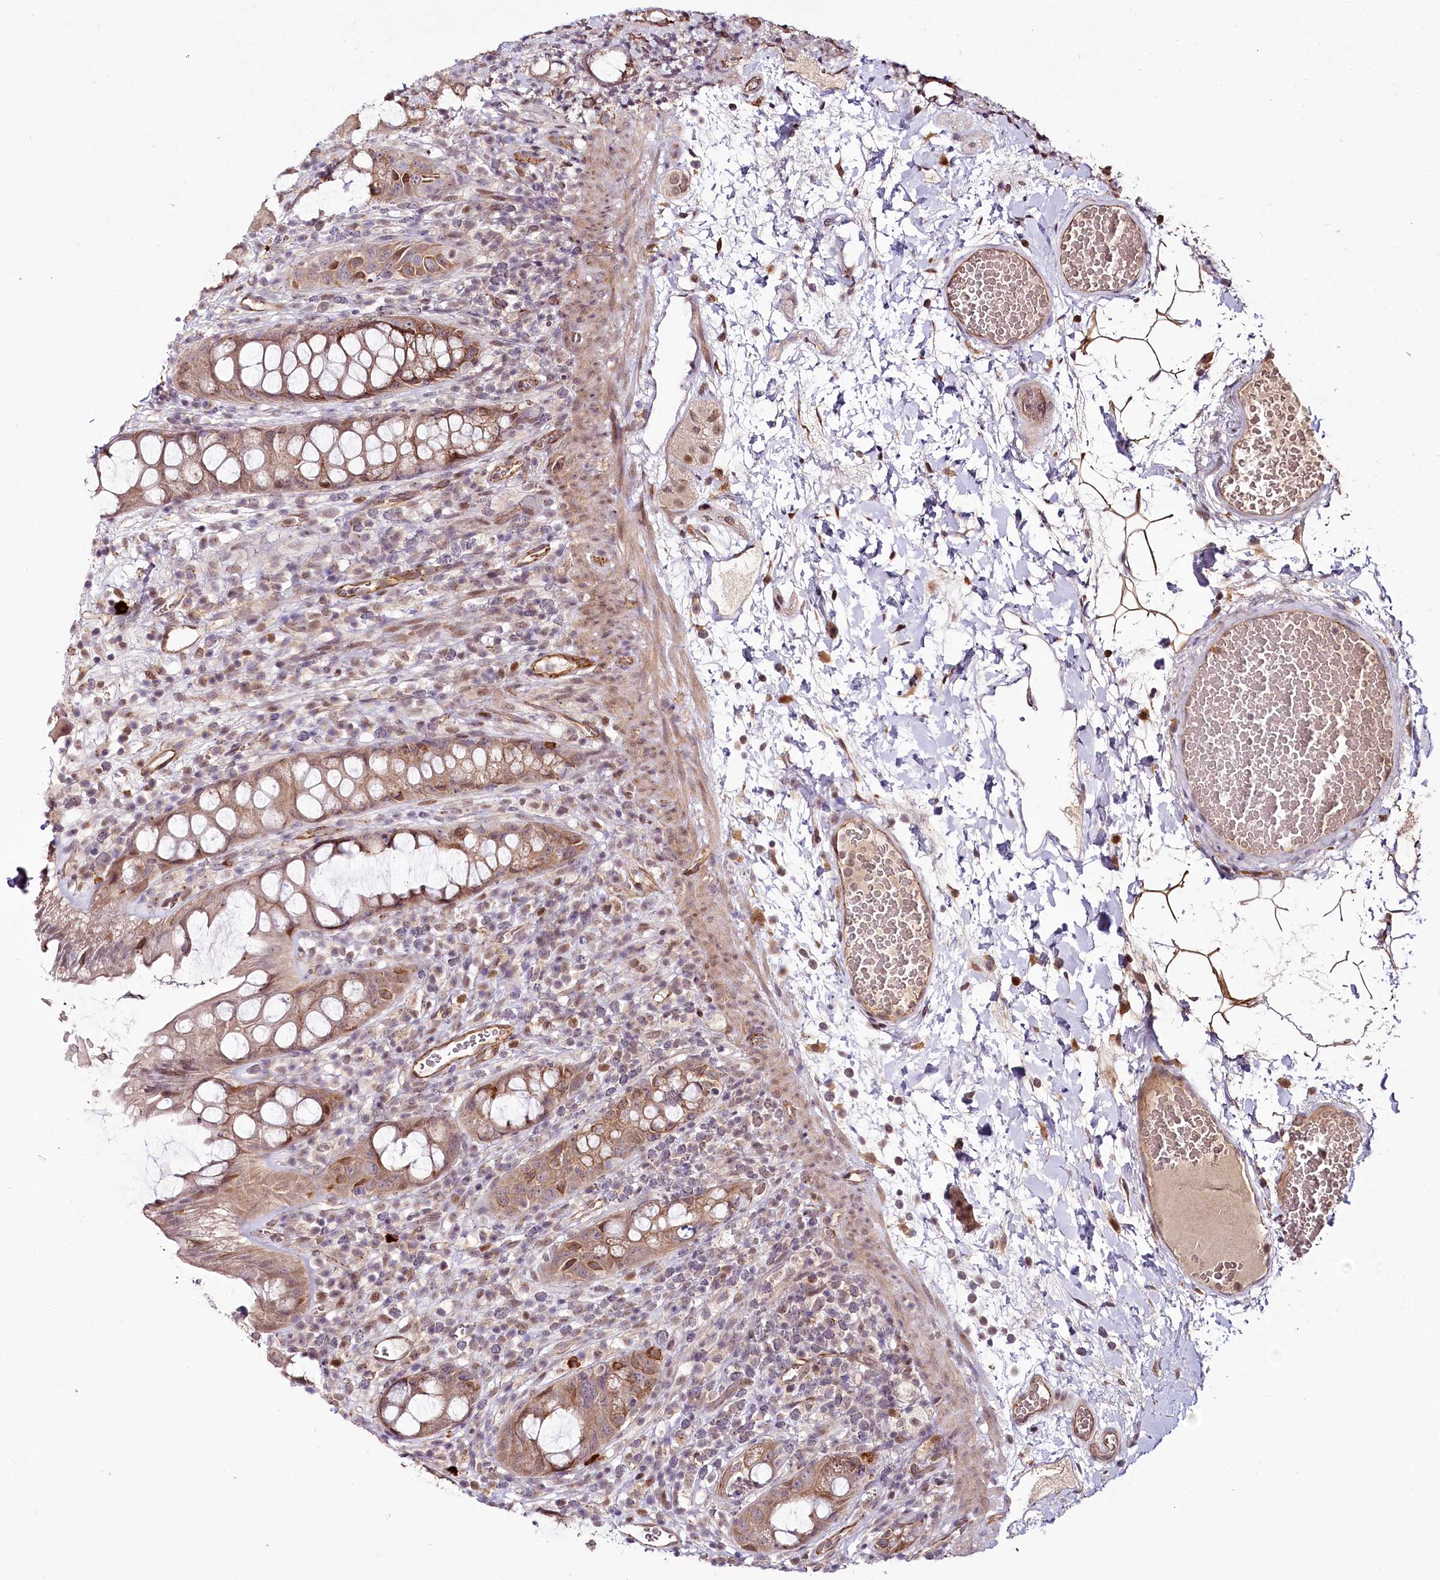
{"staining": {"intensity": "moderate", "quantity": "25%-75%", "location": "cytoplasmic/membranous"}, "tissue": "rectum", "cell_type": "Glandular cells", "image_type": "normal", "snomed": [{"axis": "morphology", "description": "Normal tissue, NOS"}, {"axis": "topography", "description": "Rectum"}], "caption": "Protein staining by IHC demonstrates moderate cytoplasmic/membranous expression in about 25%-75% of glandular cells in benign rectum.", "gene": "ALKBH8", "patient": {"sex": "female", "age": 57}}